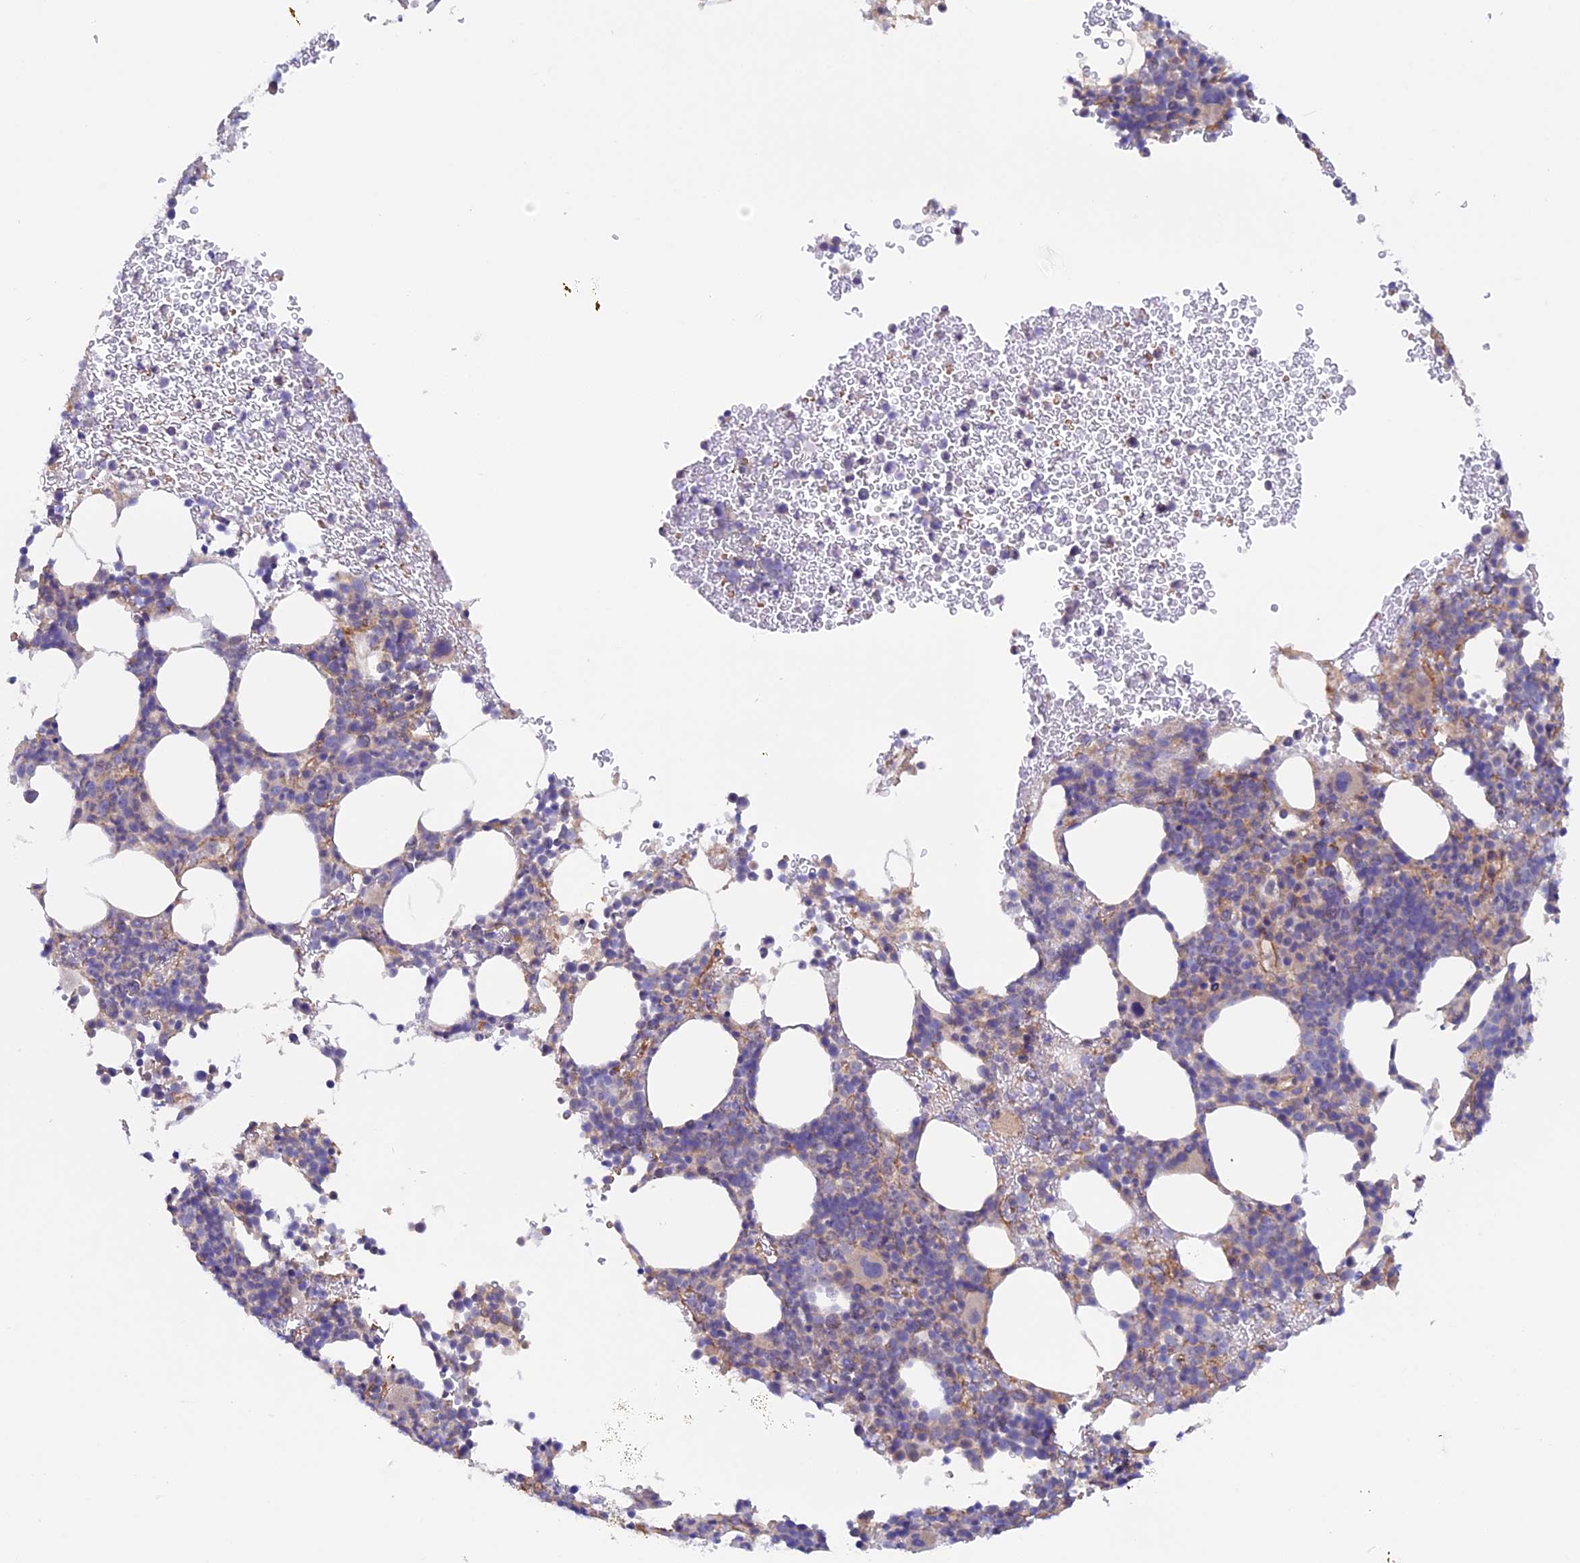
{"staining": {"intensity": "weak", "quantity": "<25%", "location": "cytoplasmic/membranous"}, "tissue": "bone marrow", "cell_type": "Hematopoietic cells", "image_type": "normal", "snomed": [{"axis": "morphology", "description": "Normal tissue, NOS"}, {"axis": "topography", "description": "Bone marrow"}], "caption": "Human bone marrow stained for a protein using immunohistochemistry demonstrates no positivity in hematopoietic cells.", "gene": "DUS3L", "patient": {"sex": "female", "age": 82}}